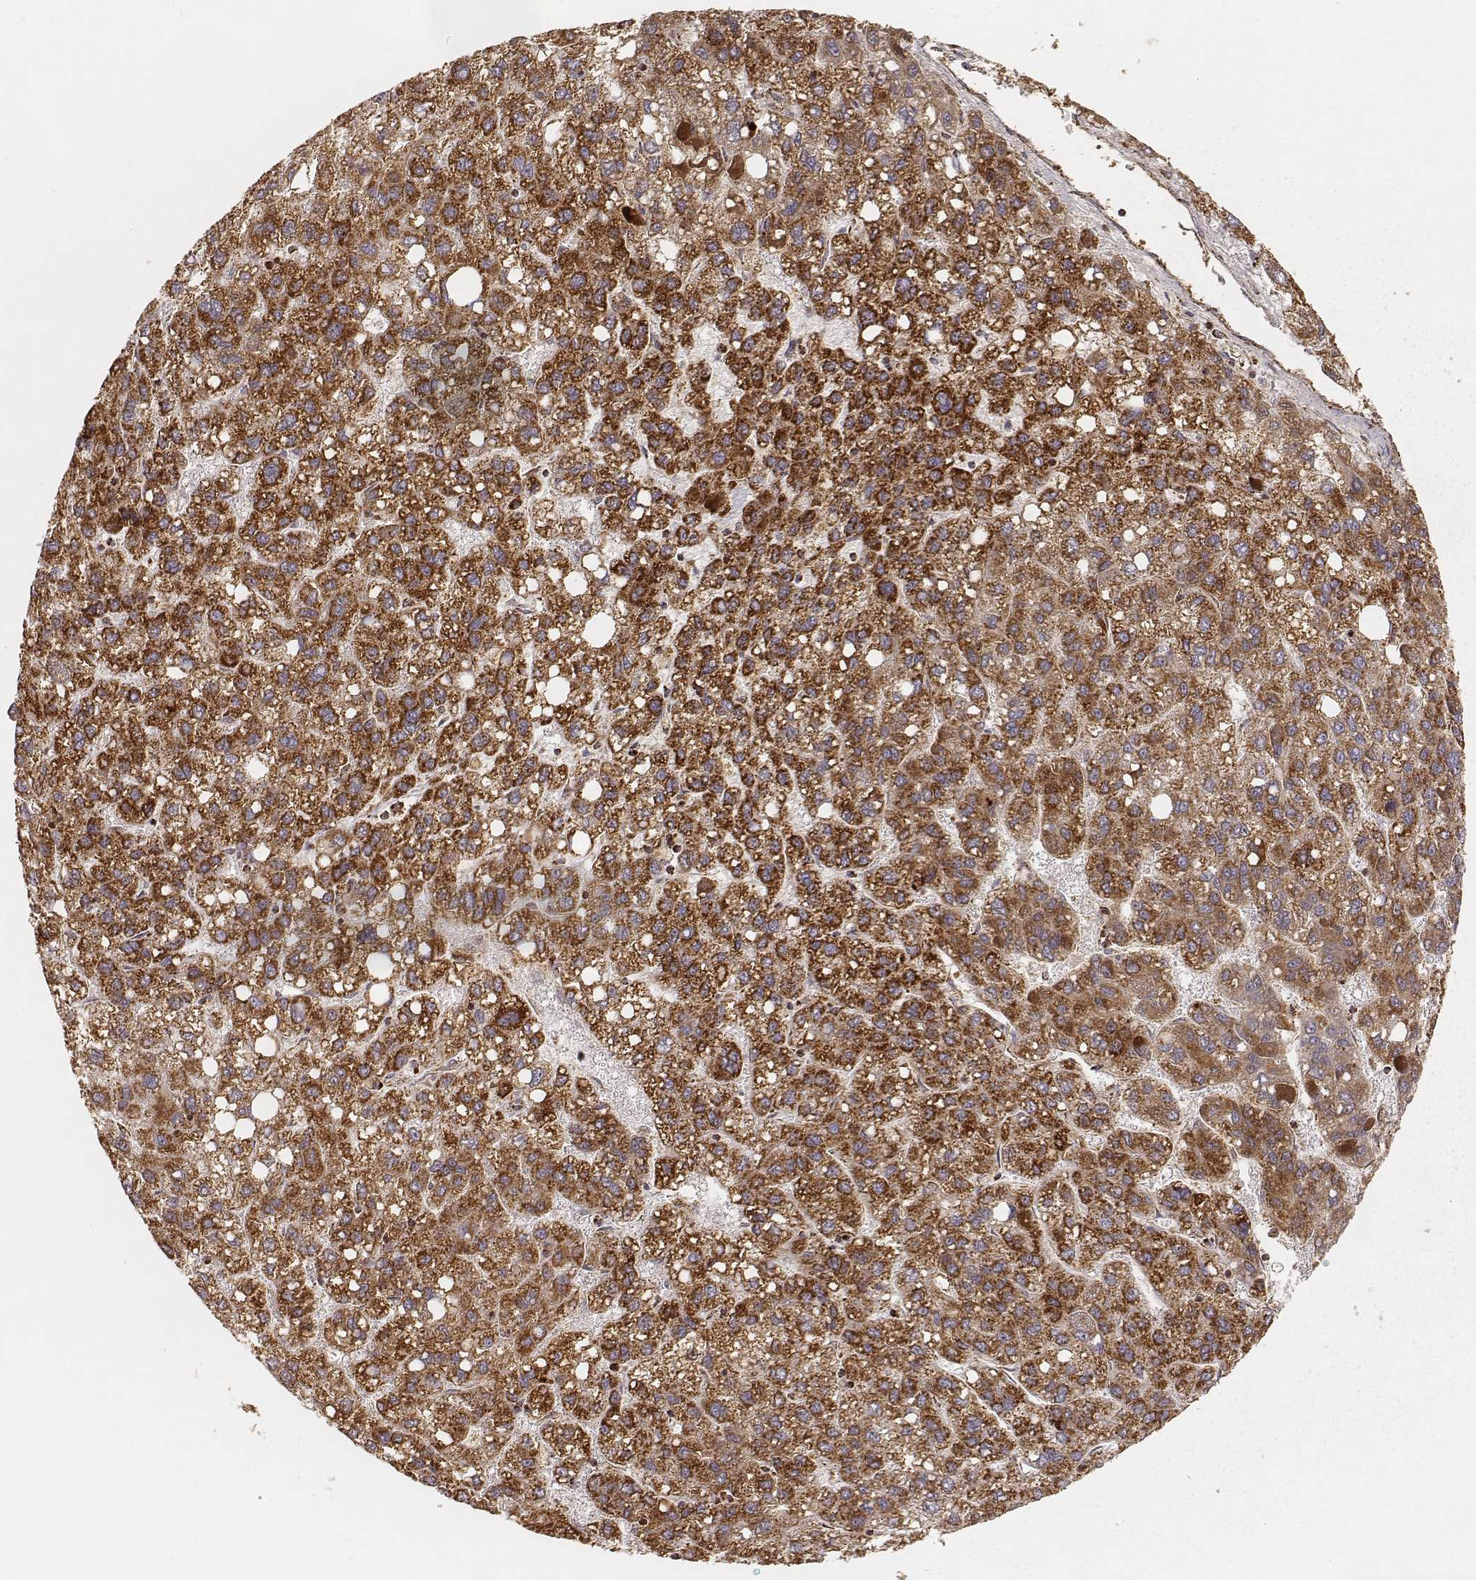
{"staining": {"intensity": "strong", "quantity": ">75%", "location": "cytoplasmic/membranous"}, "tissue": "liver cancer", "cell_type": "Tumor cells", "image_type": "cancer", "snomed": [{"axis": "morphology", "description": "Carcinoma, Hepatocellular, NOS"}, {"axis": "topography", "description": "Liver"}], "caption": "Immunohistochemistry (IHC) image of human liver hepatocellular carcinoma stained for a protein (brown), which shows high levels of strong cytoplasmic/membranous positivity in approximately >75% of tumor cells.", "gene": "CS", "patient": {"sex": "female", "age": 82}}